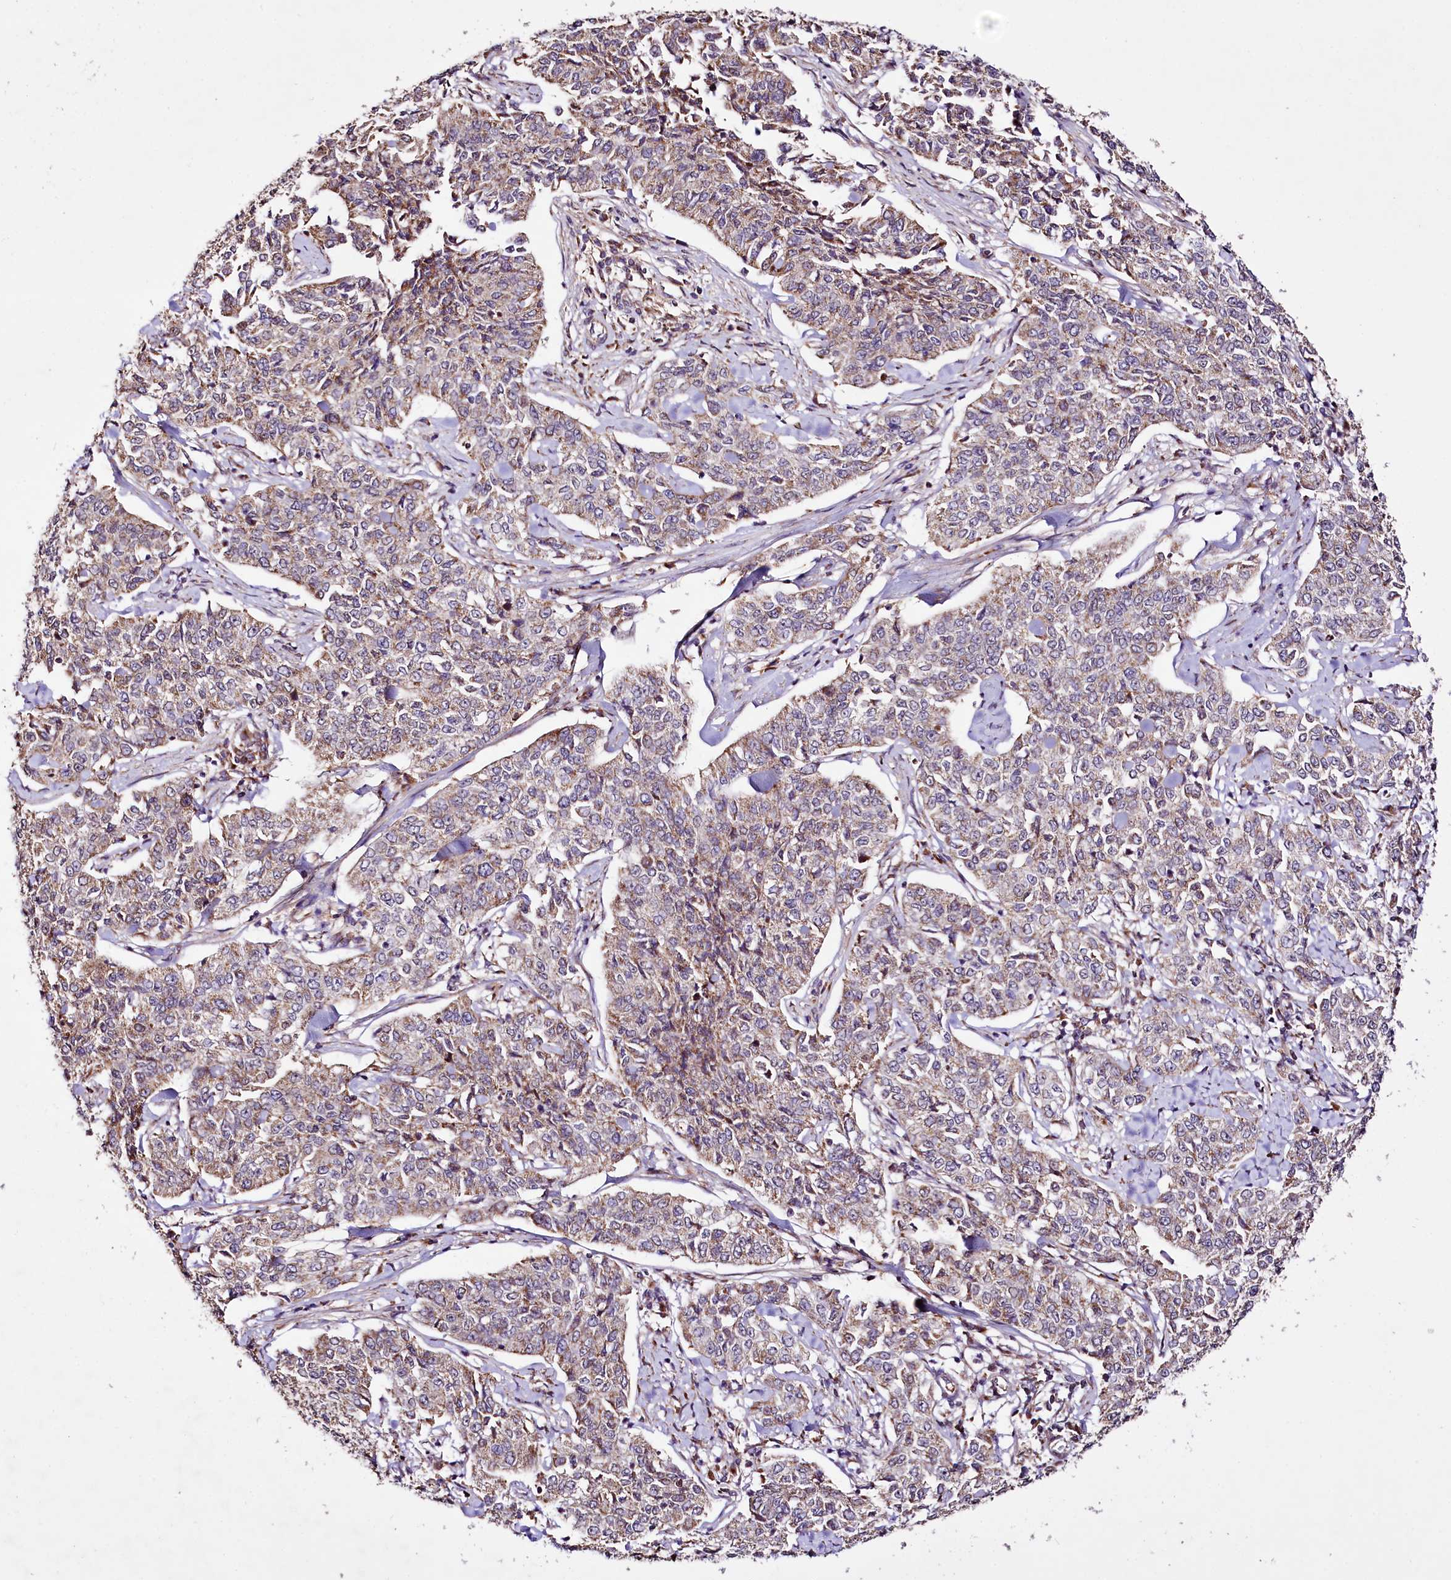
{"staining": {"intensity": "weak", "quantity": "25%-75%", "location": "cytoplasmic/membranous"}, "tissue": "cervical cancer", "cell_type": "Tumor cells", "image_type": "cancer", "snomed": [{"axis": "morphology", "description": "Squamous cell carcinoma, NOS"}, {"axis": "topography", "description": "Cervix"}], "caption": "Squamous cell carcinoma (cervical) was stained to show a protein in brown. There is low levels of weak cytoplasmic/membranous staining in approximately 25%-75% of tumor cells.", "gene": "ST7", "patient": {"sex": "female", "age": 35}}